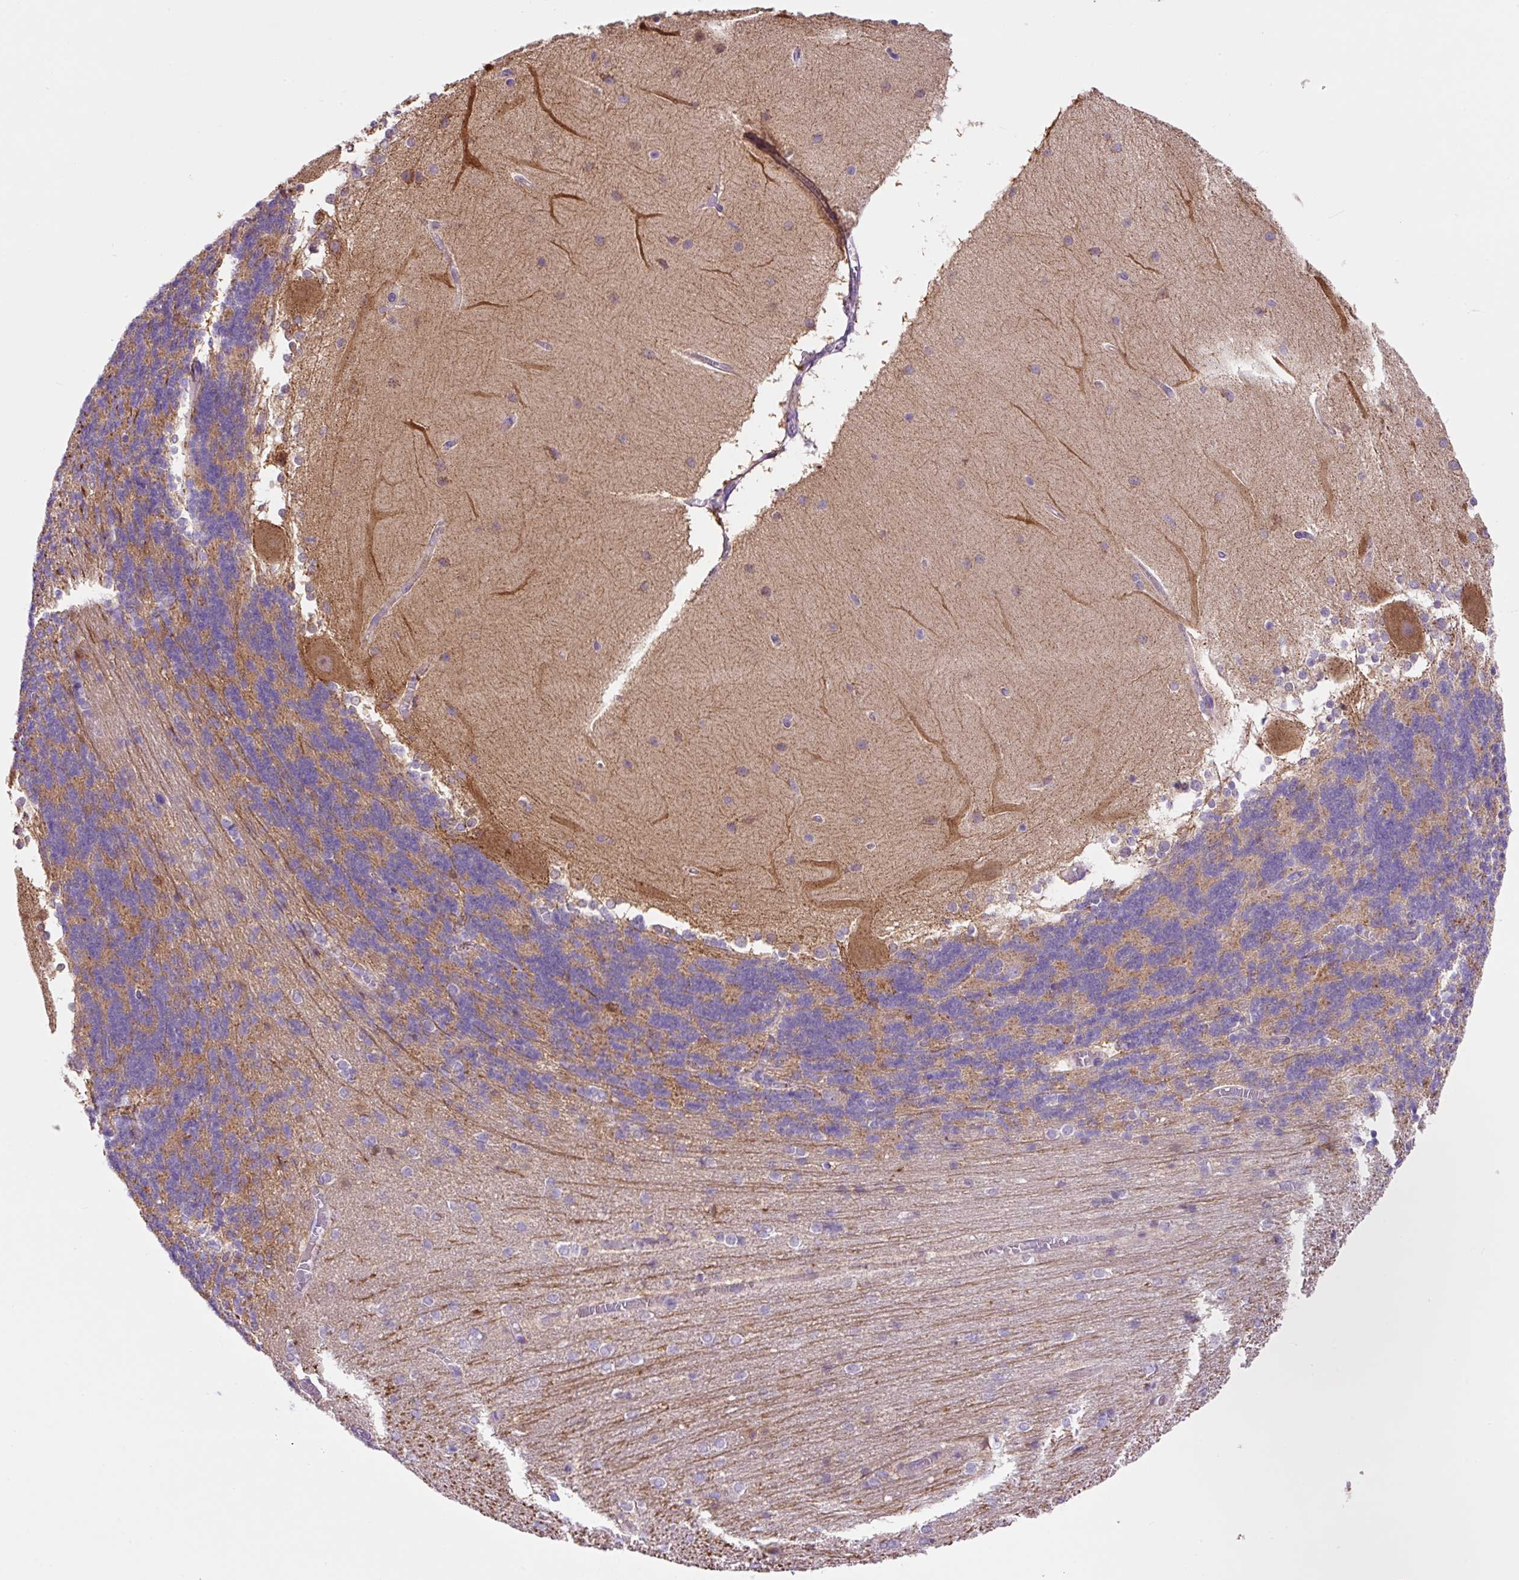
{"staining": {"intensity": "moderate", "quantity": "25%-75%", "location": "cytoplasmic/membranous"}, "tissue": "cerebellum", "cell_type": "Cells in granular layer", "image_type": "normal", "snomed": [{"axis": "morphology", "description": "Normal tissue, NOS"}, {"axis": "topography", "description": "Cerebellum"}], "caption": "Benign cerebellum demonstrates moderate cytoplasmic/membranous expression in about 25%-75% of cells in granular layer.", "gene": "NDST3", "patient": {"sex": "female", "age": 54}}